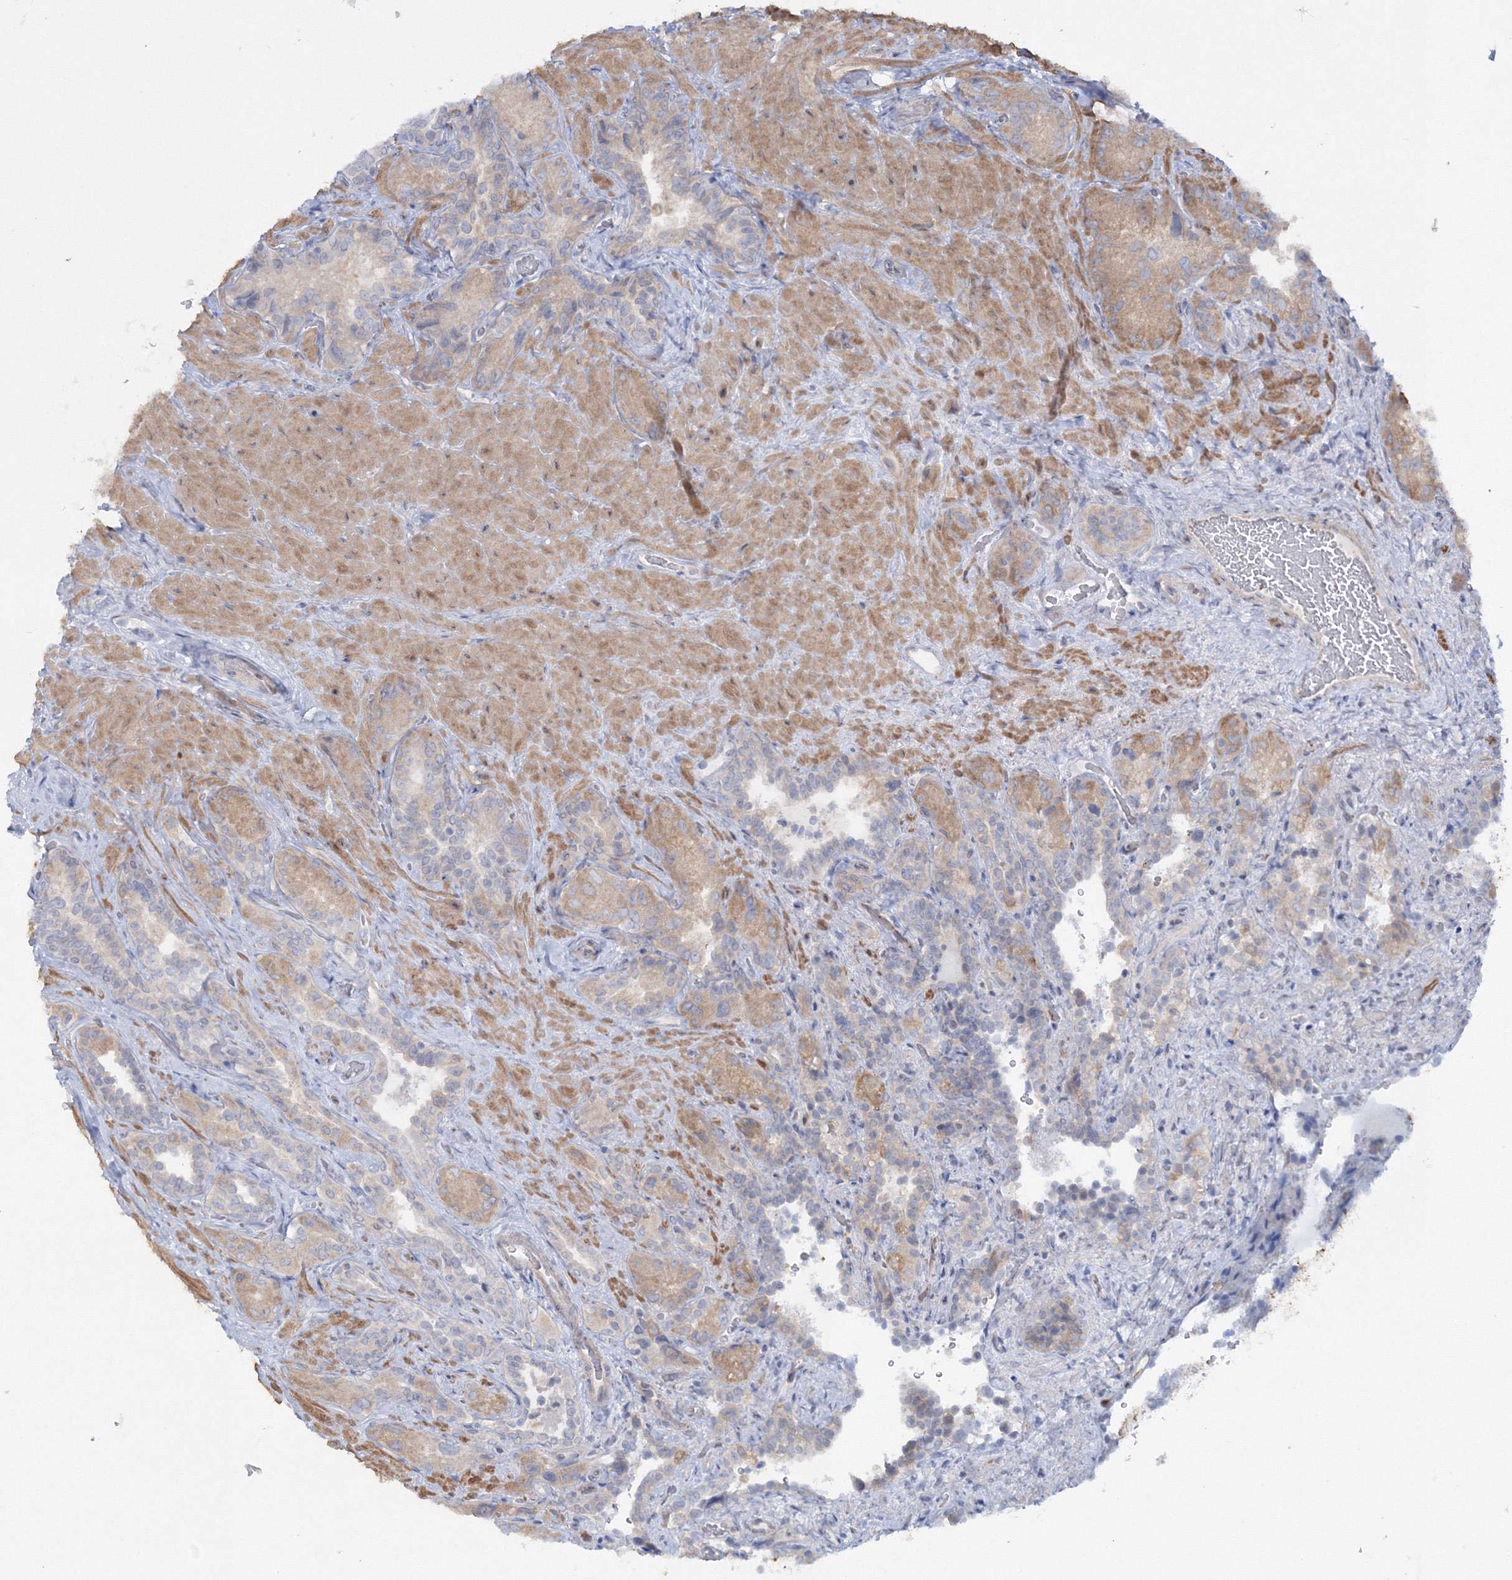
{"staining": {"intensity": "moderate", "quantity": "25%-75%", "location": "cytoplasmic/membranous"}, "tissue": "seminal vesicle", "cell_type": "Glandular cells", "image_type": "normal", "snomed": [{"axis": "morphology", "description": "Normal tissue, NOS"}, {"axis": "topography", "description": "Seminal veicle"}, {"axis": "topography", "description": "Peripheral nerve tissue"}], "caption": "Immunohistochemical staining of unremarkable human seminal vesicle shows medium levels of moderate cytoplasmic/membranous expression in about 25%-75% of glandular cells.", "gene": "IPMK", "patient": {"sex": "male", "age": 67}}